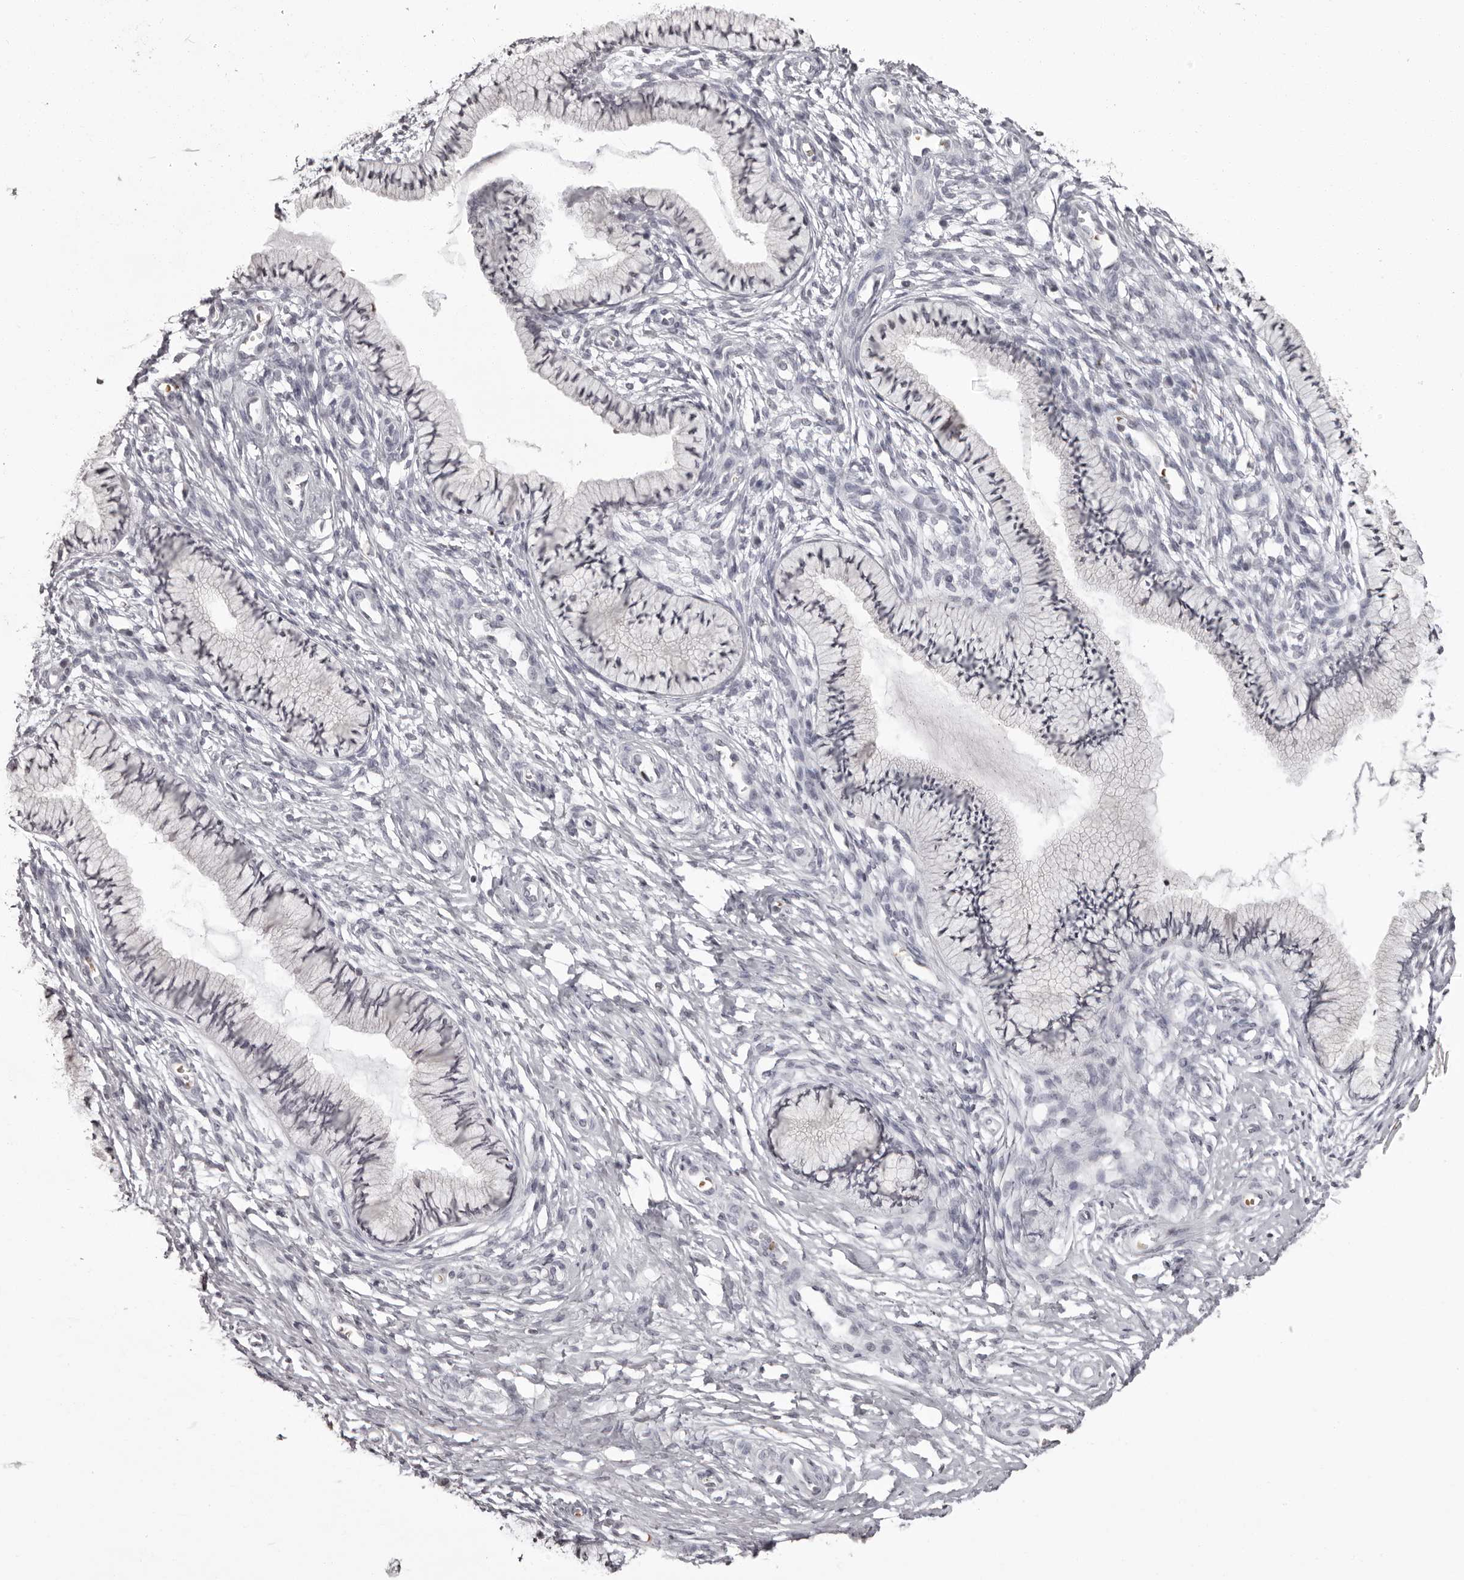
{"staining": {"intensity": "negative", "quantity": "none", "location": "none"}, "tissue": "cervix", "cell_type": "Glandular cells", "image_type": "normal", "snomed": [{"axis": "morphology", "description": "Normal tissue, NOS"}, {"axis": "topography", "description": "Cervix"}], "caption": "A high-resolution image shows IHC staining of normal cervix, which shows no significant positivity in glandular cells.", "gene": "C8orf74", "patient": {"sex": "female", "age": 36}}